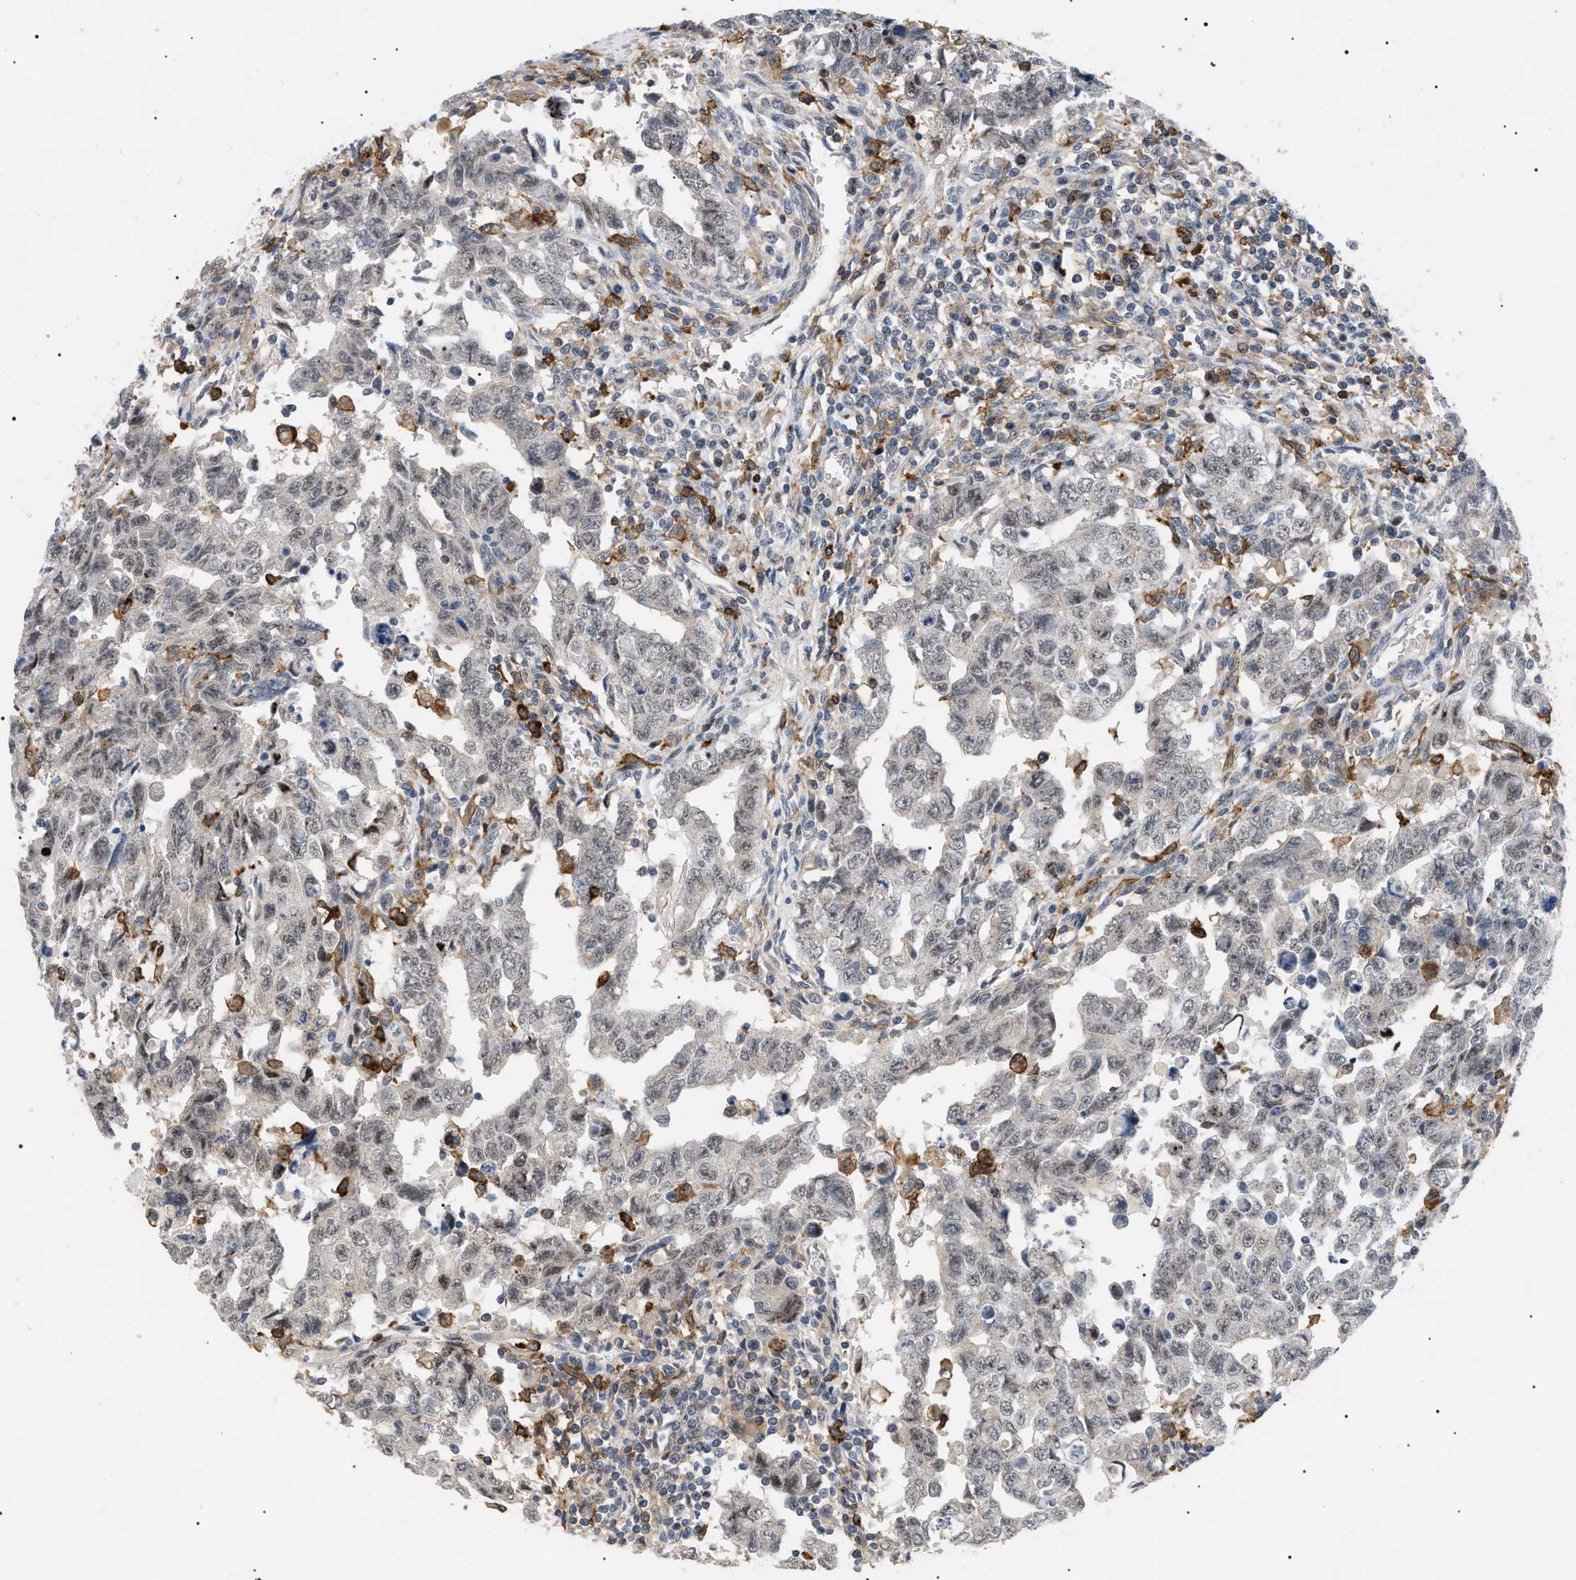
{"staining": {"intensity": "weak", "quantity": "<25%", "location": "cytoplasmic/membranous,nuclear"}, "tissue": "testis cancer", "cell_type": "Tumor cells", "image_type": "cancer", "snomed": [{"axis": "morphology", "description": "Carcinoma, Embryonal, NOS"}, {"axis": "topography", "description": "Testis"}], "caption": "A histopathology image of human testis cancer is negative for staining in tumor cells.", "gene": "CD300A", "patient": {"sex": "male", "age": 28}}